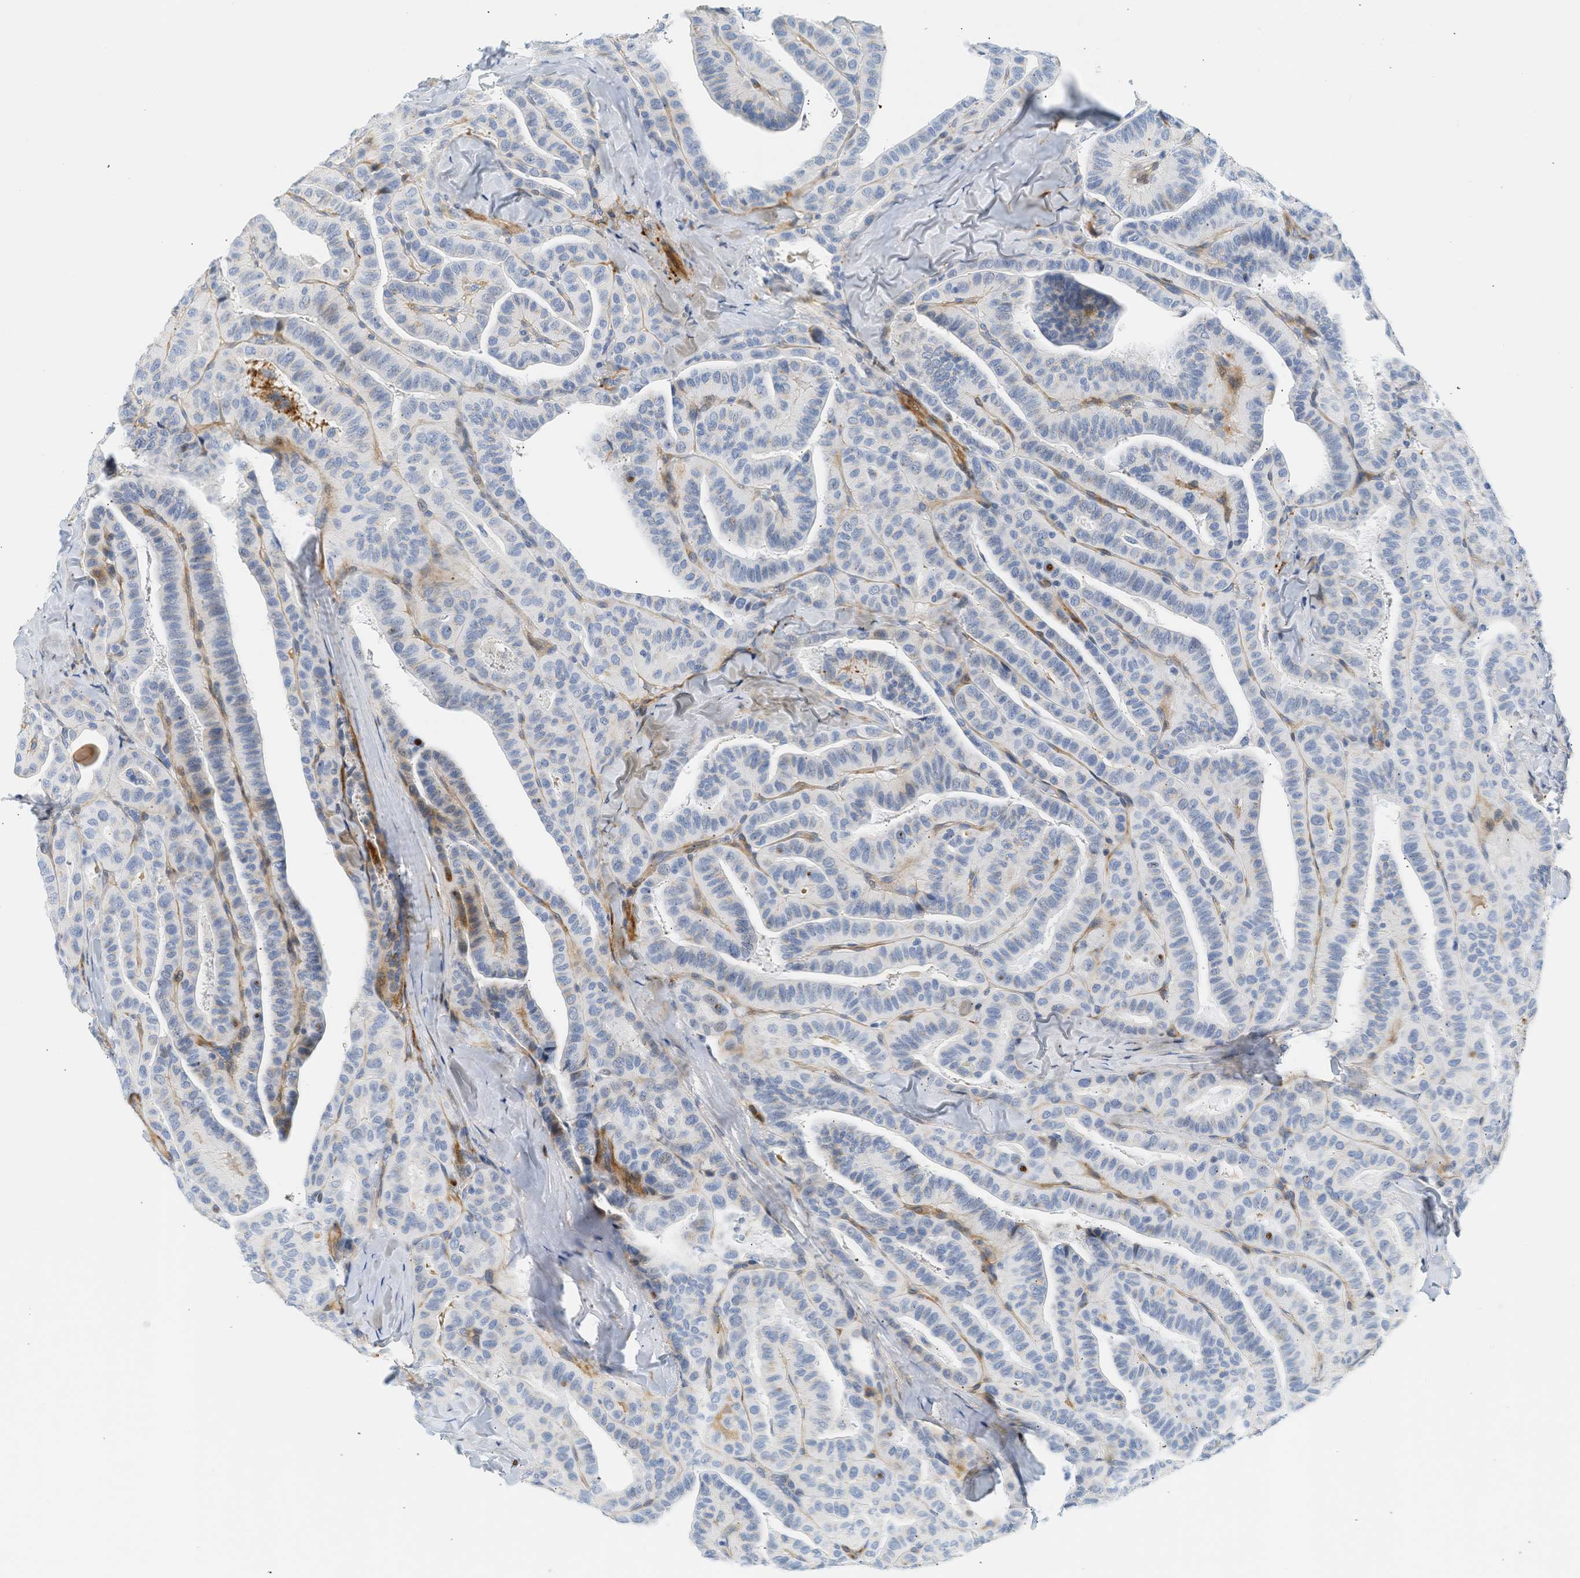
{"staining": {"intensity": "negative", "quantity": "none", "location": "none"}, "tissue": "thyroid cancer", "cell_type": "Tumor cells", "image_type": "cancer", "snomed": [{"axis": "morphology", "description": "Papillary adenocarcinoma, NOS"}, {"axis": "topography", "description": "Thyroid gland"}], "caption": "DAB immunohistochemical staining of human thyroid cancer demonstrates no significant staining in tumor cells.", "gene": "SLC30A7", "patient": {"sex": "male", "age": 77}}